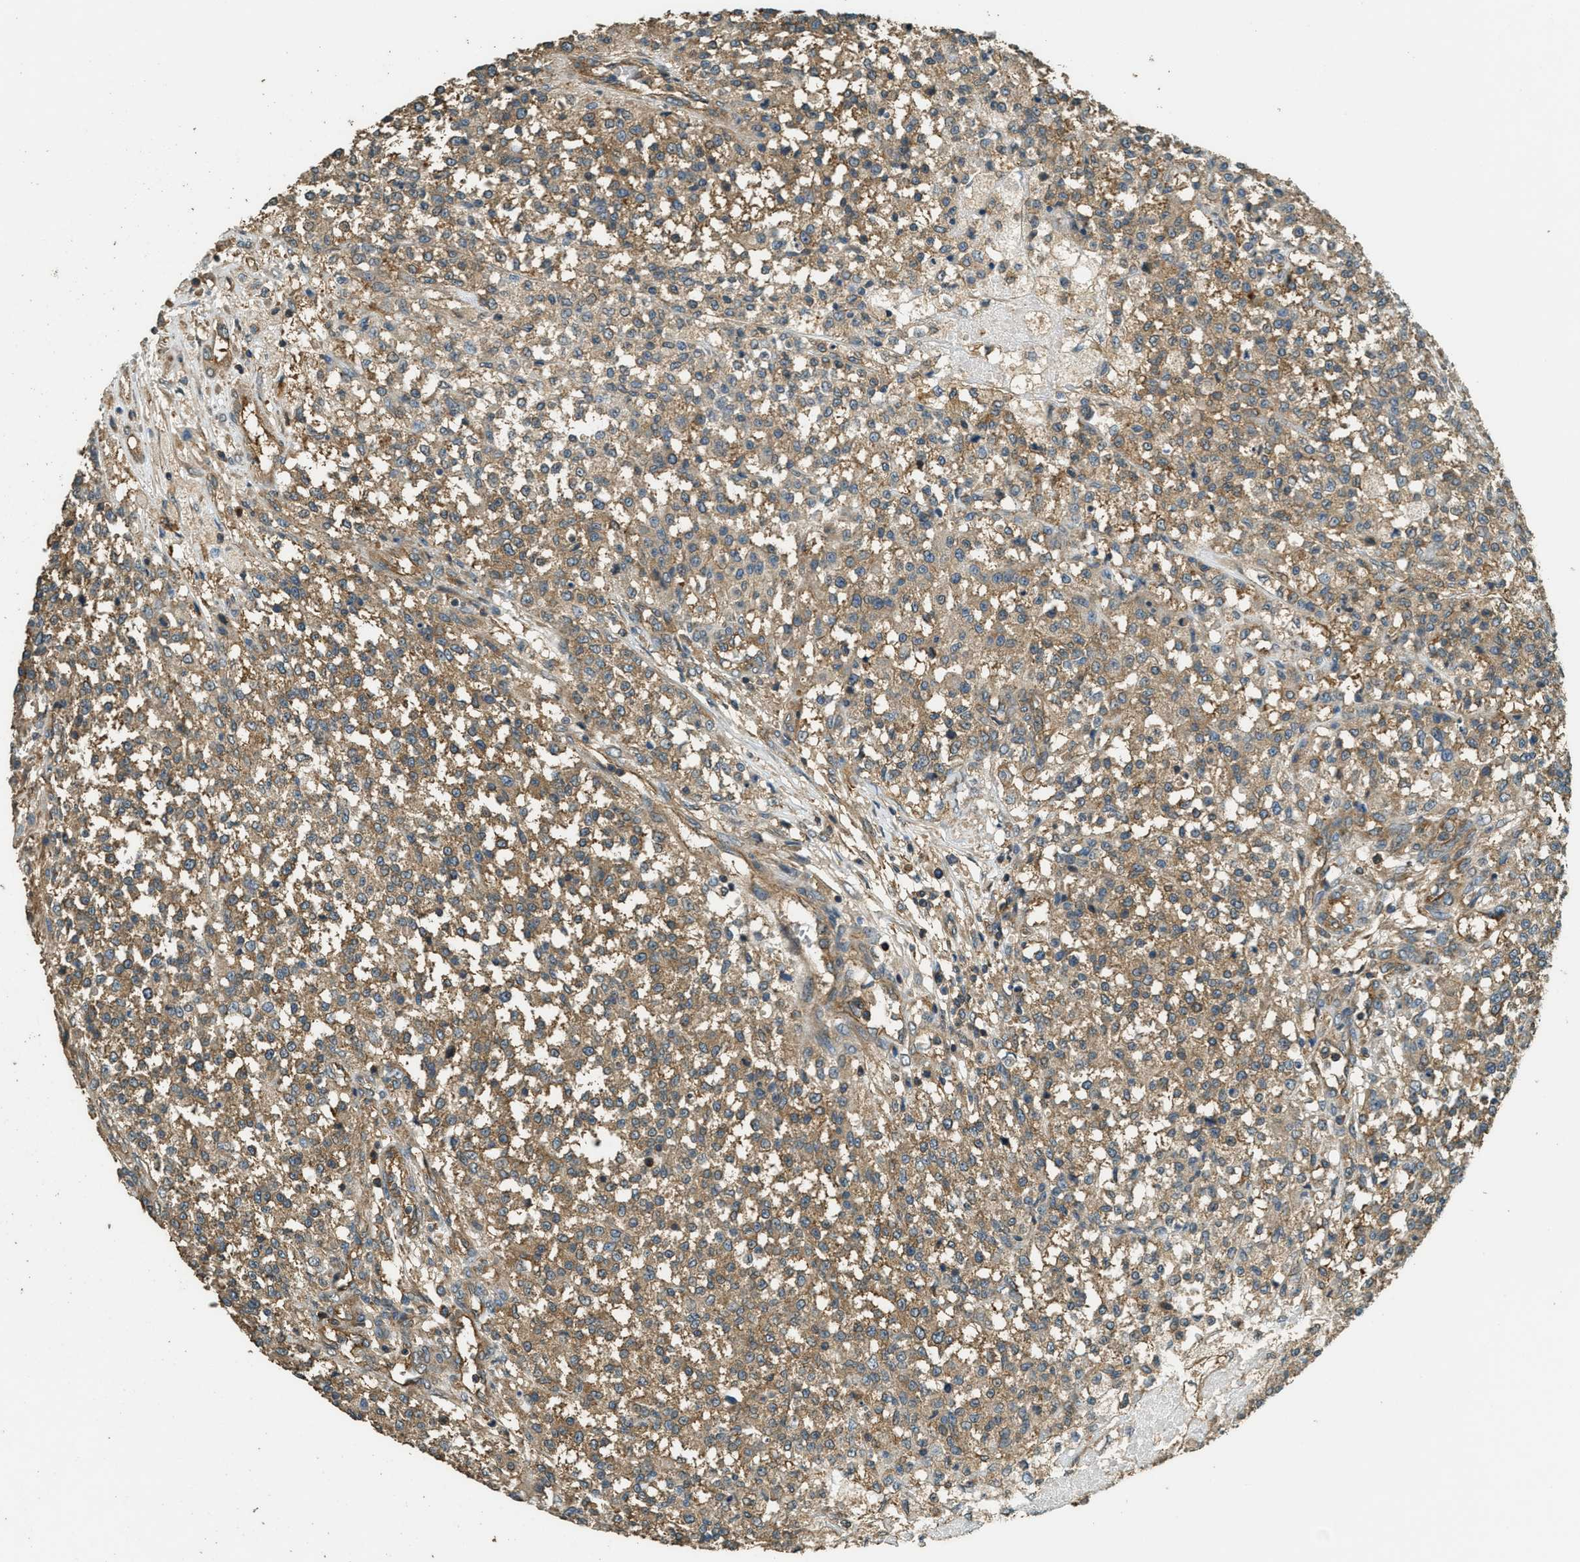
{"staining": {"intensity": "moderate", "quantity": ">75%", "location": "cytoplasmic/membranous"}, "tissue": "testis cancer", "cell_type": "Tumor cells", "image_type": "cancer", "snomed": [{"axis": "morphology", "description": "Seminoma, NOS"}, {"axis": "topography", "description": "Testis"}], "caption": "This micrograph displays testis cancer (seminoma) stained with immunohistochemistry (IHC) to label a protein in brown. The cytoplasmic/membranous of tumor cells show moderate positivity for the protein. Nuclei are counter-stained blue.", "gene": "MARS1", "patient": {"sex": "male", "age": 59}}